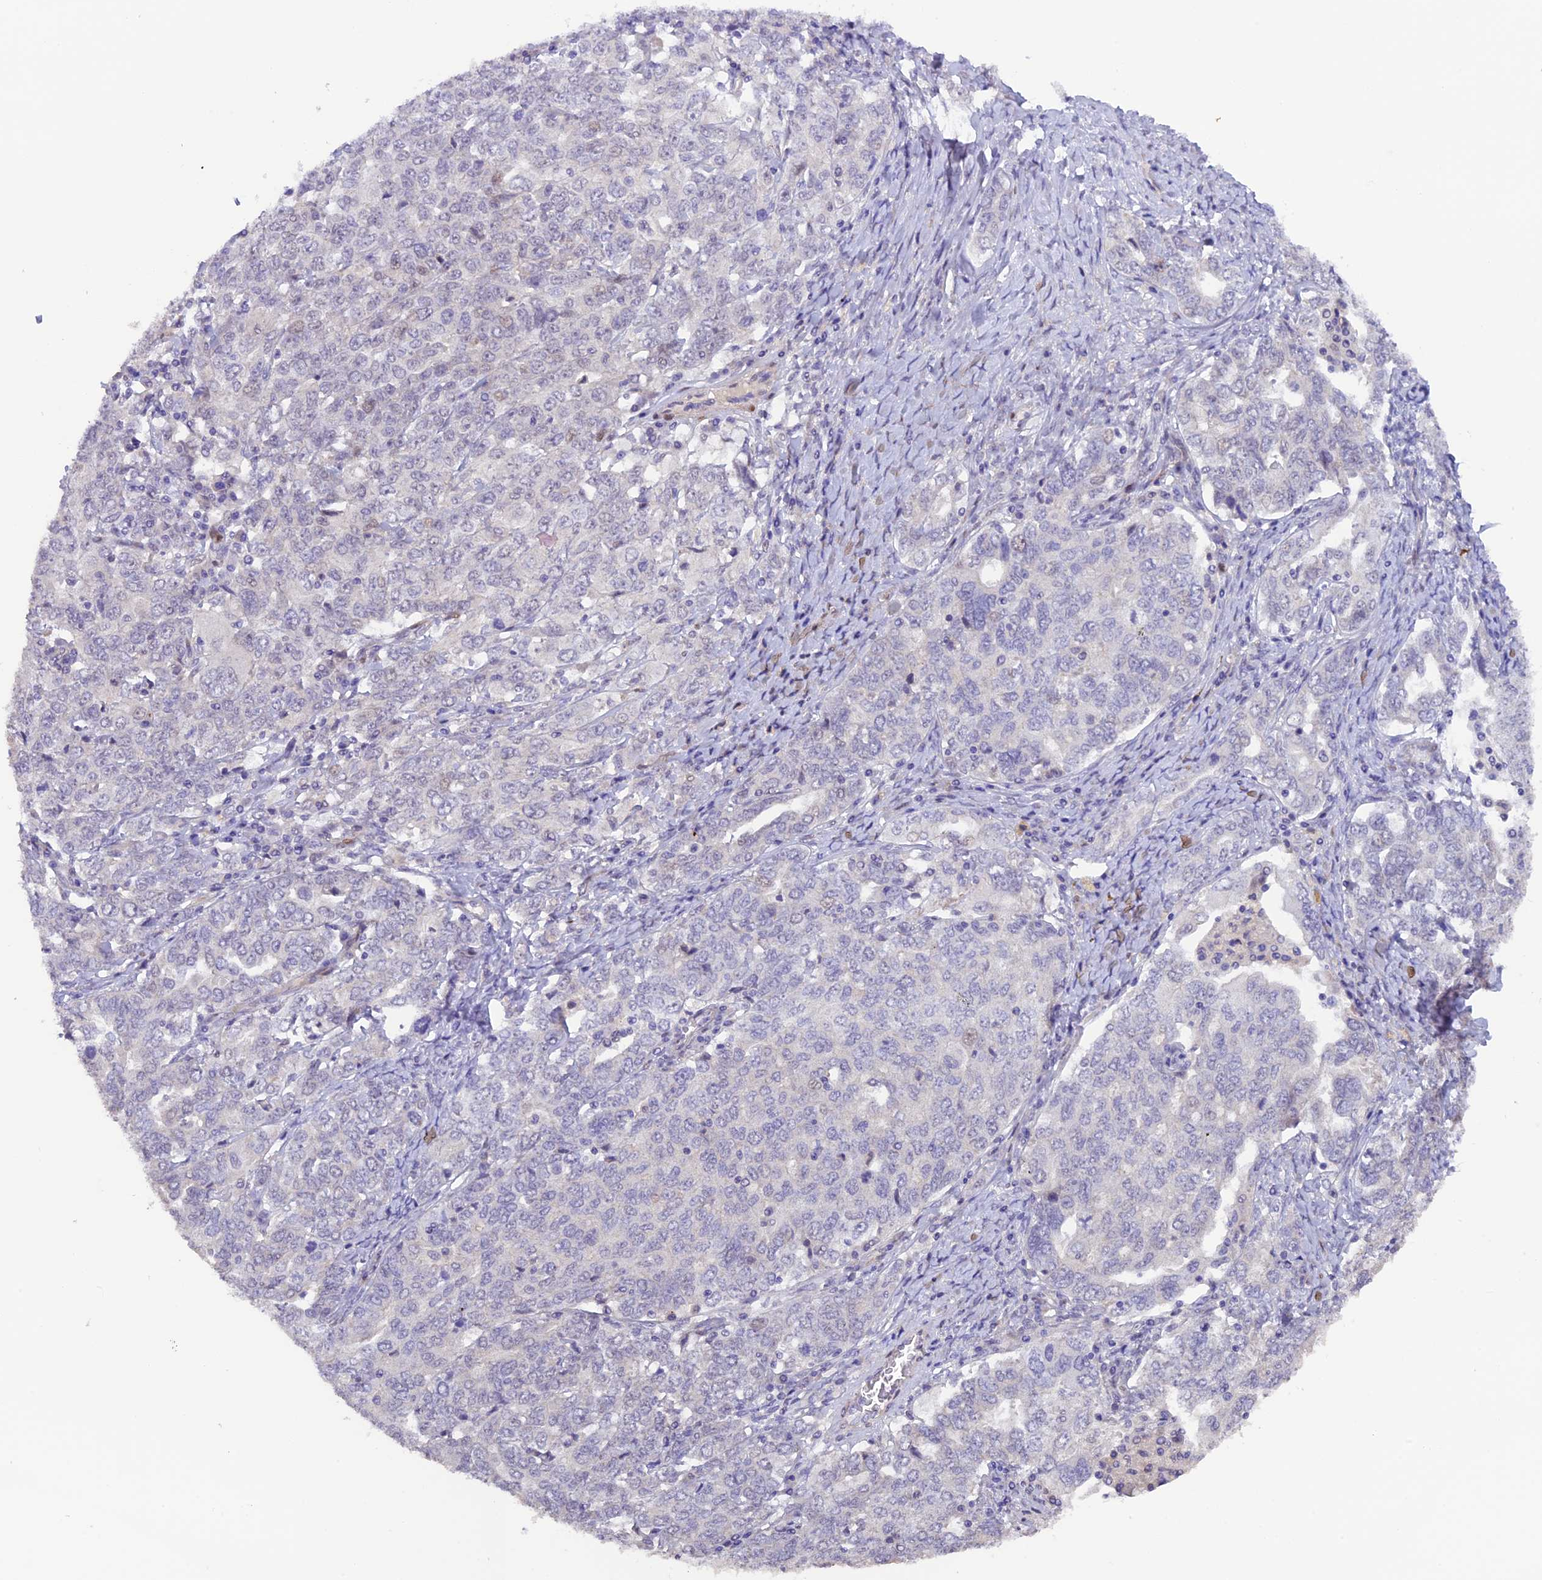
{"staining": {"intensity": "negative", "quantity": "none", "location": "none"}, "tissue": "ovarian cancer", "cell_type": "Tumor cells", "image_type": "cancer", "snomed": [{"axis": "morphology", "description": "Carcinoma, endometroid"}, {"axis": "topography", "description": "Ovary"}], "caption": "Tumor cells are negative for protein expression in human endometroid carcinoma (ovarian).", "gene": "NCK2", "patient": {"sex": "female", "age": 62}}